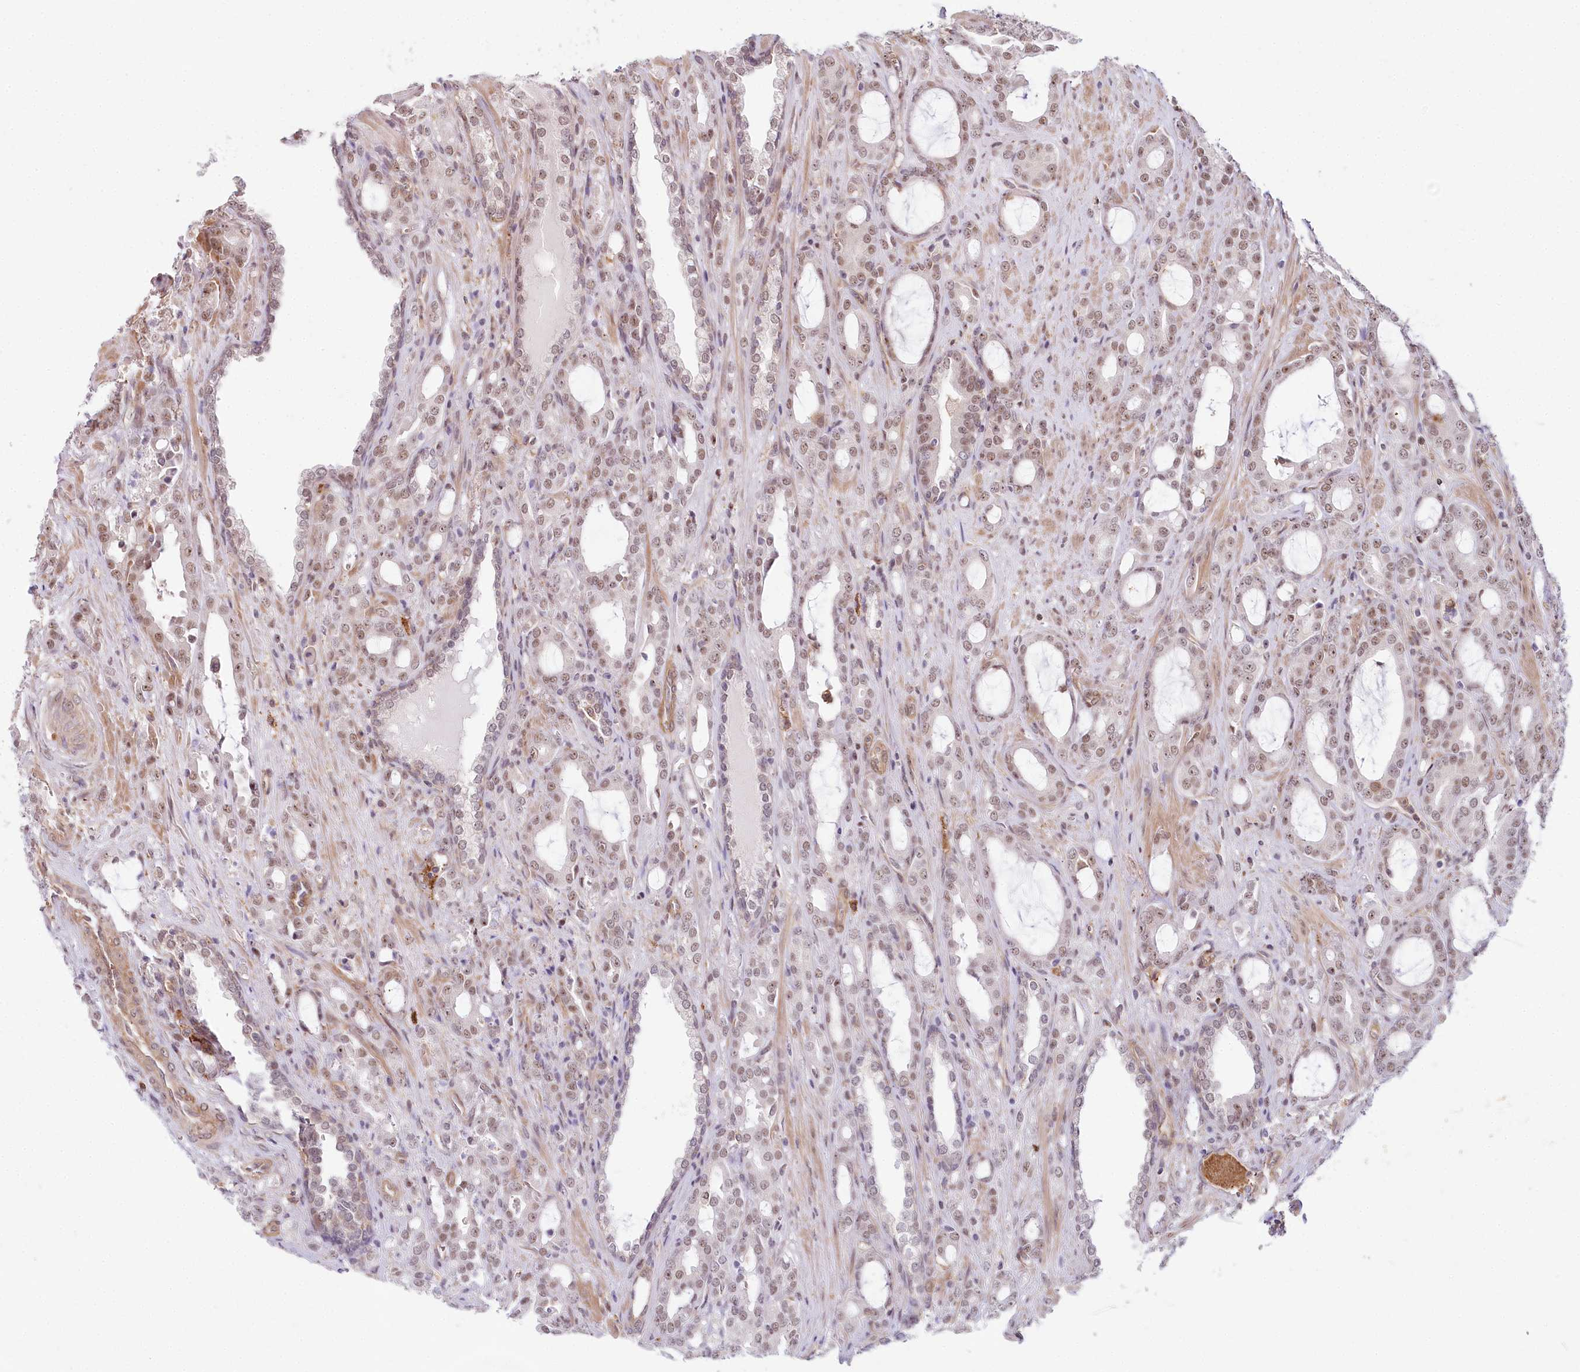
{"staining": {"intensity": "weak", "quantity": "25%-75%", "location": "nuclear"}, "tissue": "prostate cancer", "cell_type": "Tumor cells", "image_type": "cancer", "snomed": [{"axis": "morphology", "description": "Adenocarcinoma, High grade"}, {"axis": "topography", "description": "Prostate"}], "caption": "Prostate cancer (adenocarcinoma (high-grade)) was stained to show a protein in brown. There is low levels of weak nuclear expression in about 25%-75% of tumor cells. (DAB IHC, brown staining for protein, blue staining for nuclei).", "gene": "TUBGCP2", "patient": {"sex": "male", "age": 72}}